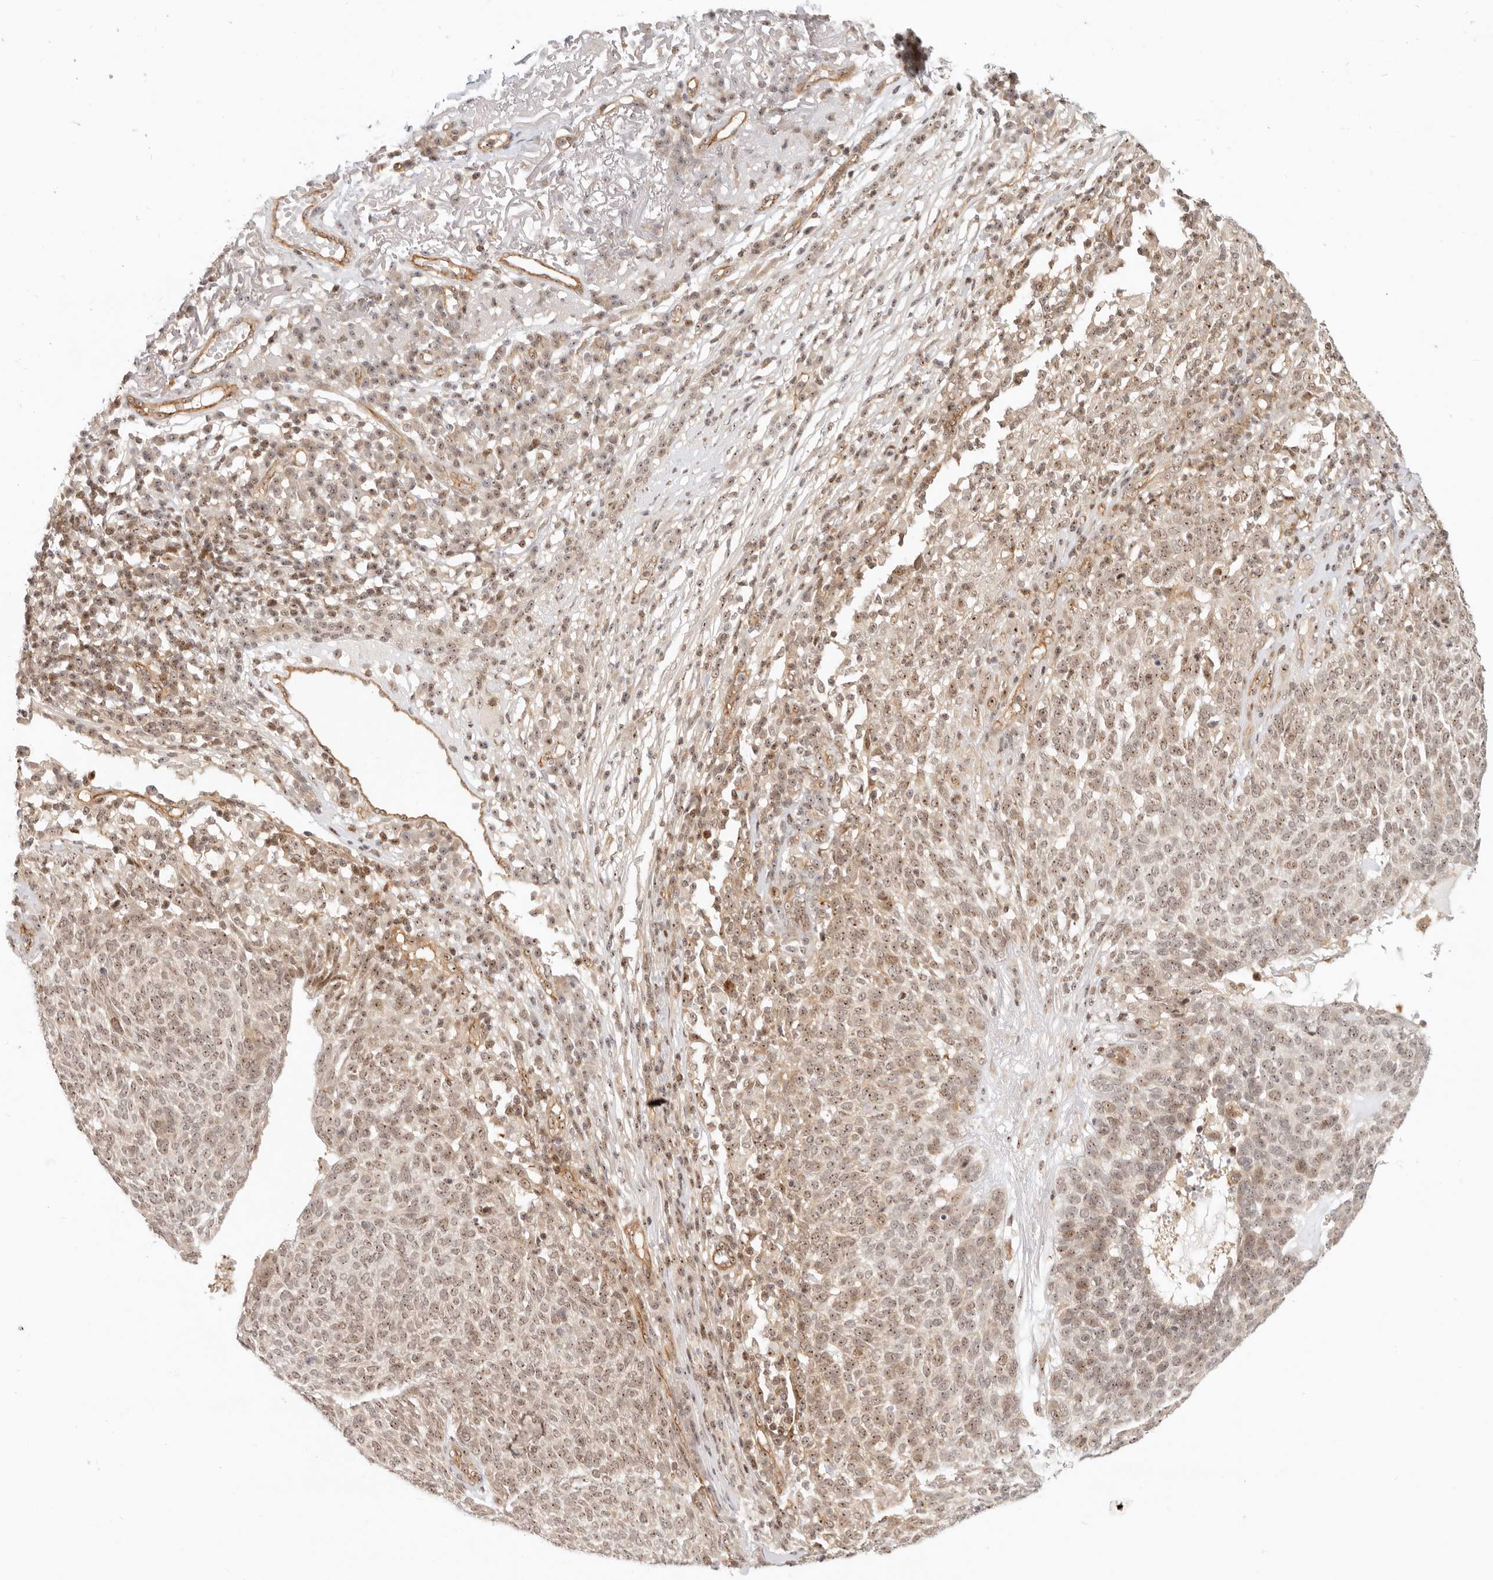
{"staining": {"intensity": "moderate", "quantity": ">75%", "location": "nuclear"}, "tissue": "skin cancer", "cell_type": "Tumor cells", "image_type": "cancer", "snomed": [{"axis": "morphology", "description": "Squamous cell carcinoma, NOS"}, {"axis": "topography", "description": "Skin"}], "caption": "Human skin cancer stained with a brown dye demonstrates moderate nuclear positive expression in approximately >75% of tumor cells.", "gene": "BAP1", "patient": {"sex": "female", "age": 90}}